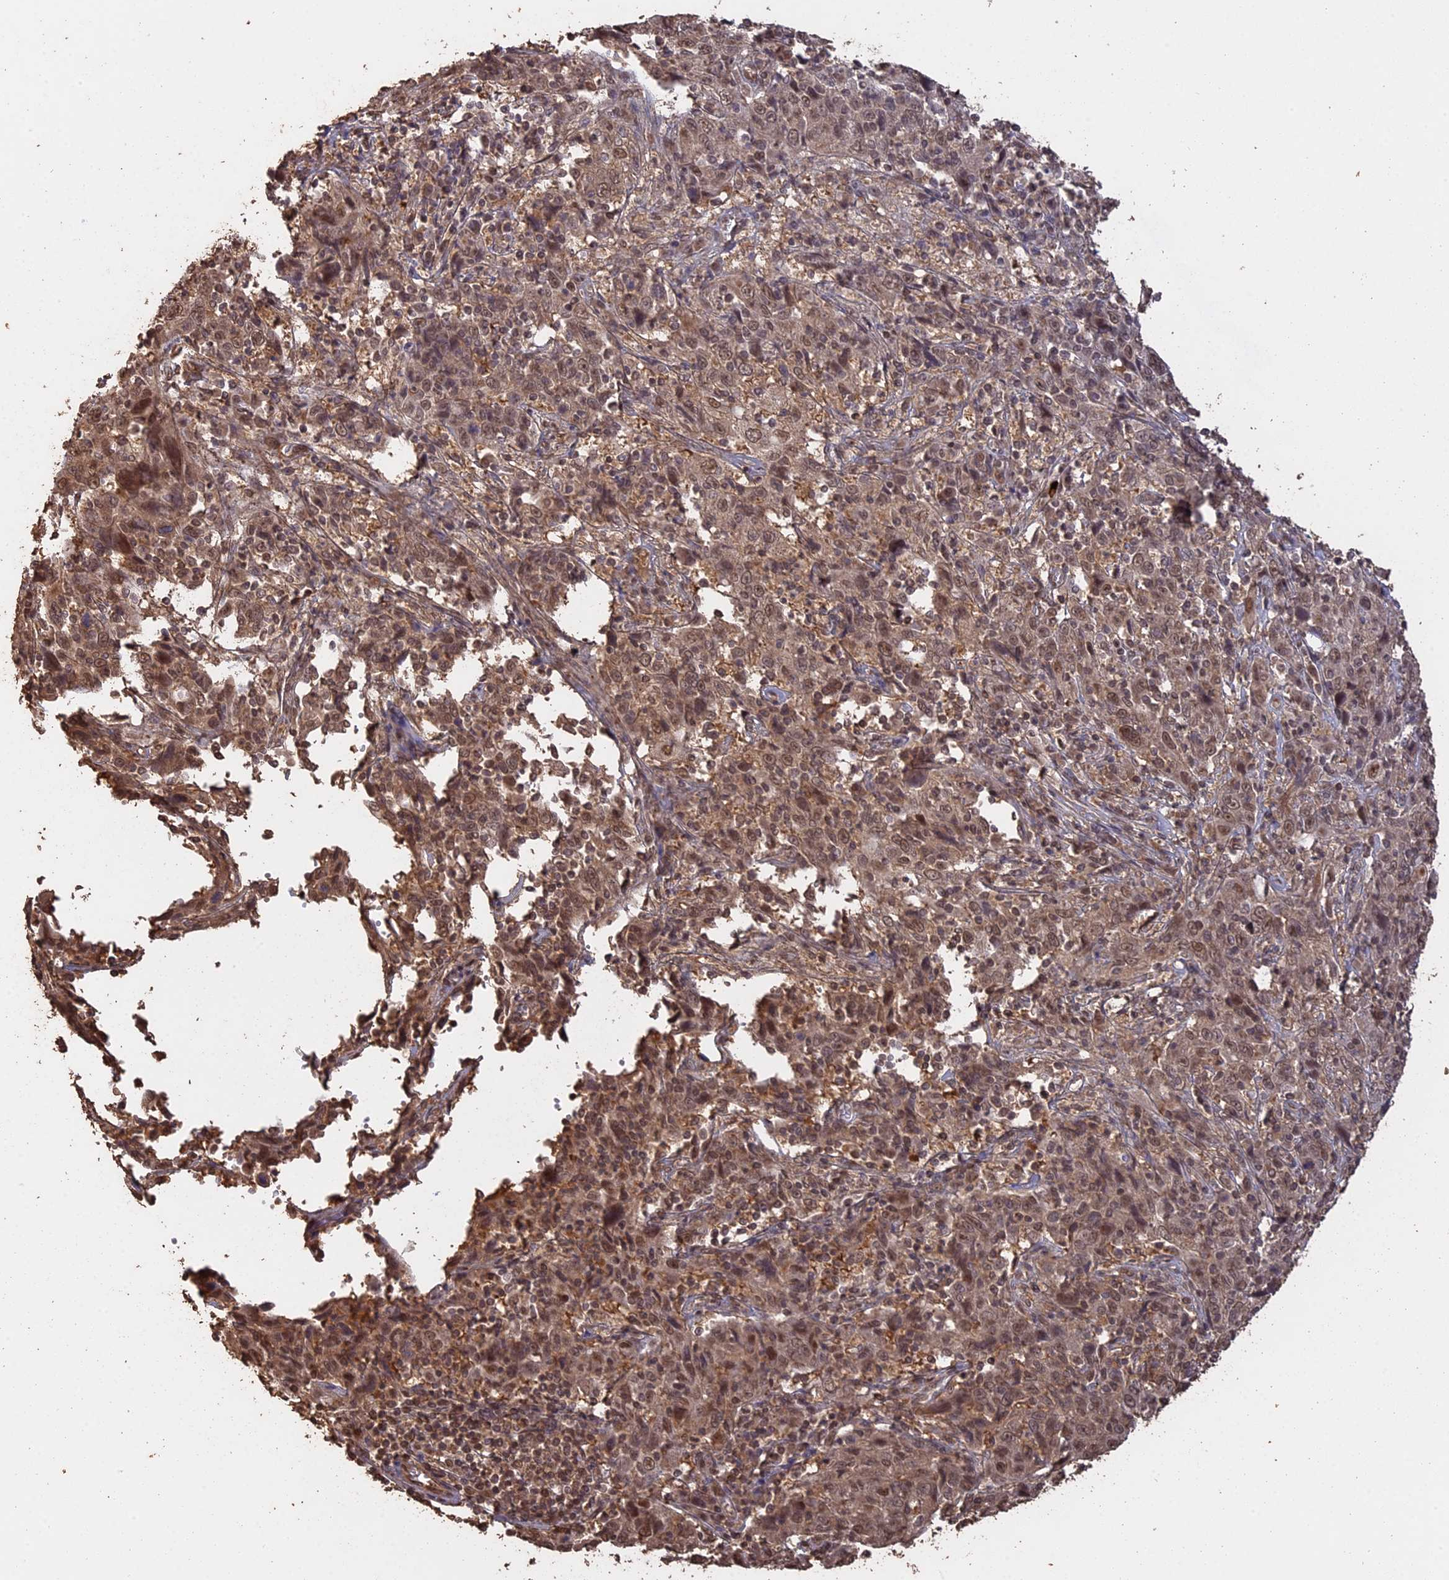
{"staining": {"intensity": "moderate", "quantity": ">75%", "location": "nuclear"}, "tissue": "cervical cancer", "cell_type": "Tumor cells", "image_type": "cancer", "snomed": [{"axis": "morphology", "description": "Squamous cell carcinoma, NOS"}, {"axis": "topography", "description": "Cervix"}], "caption": "The micrograph shows a brown stain indicating the presence of a protein in the nuclear of tumor cells in squamous cell carcinoma (cervical).", "gene": "PSMC6", "patient": {"sex": "female", "age": 46}}